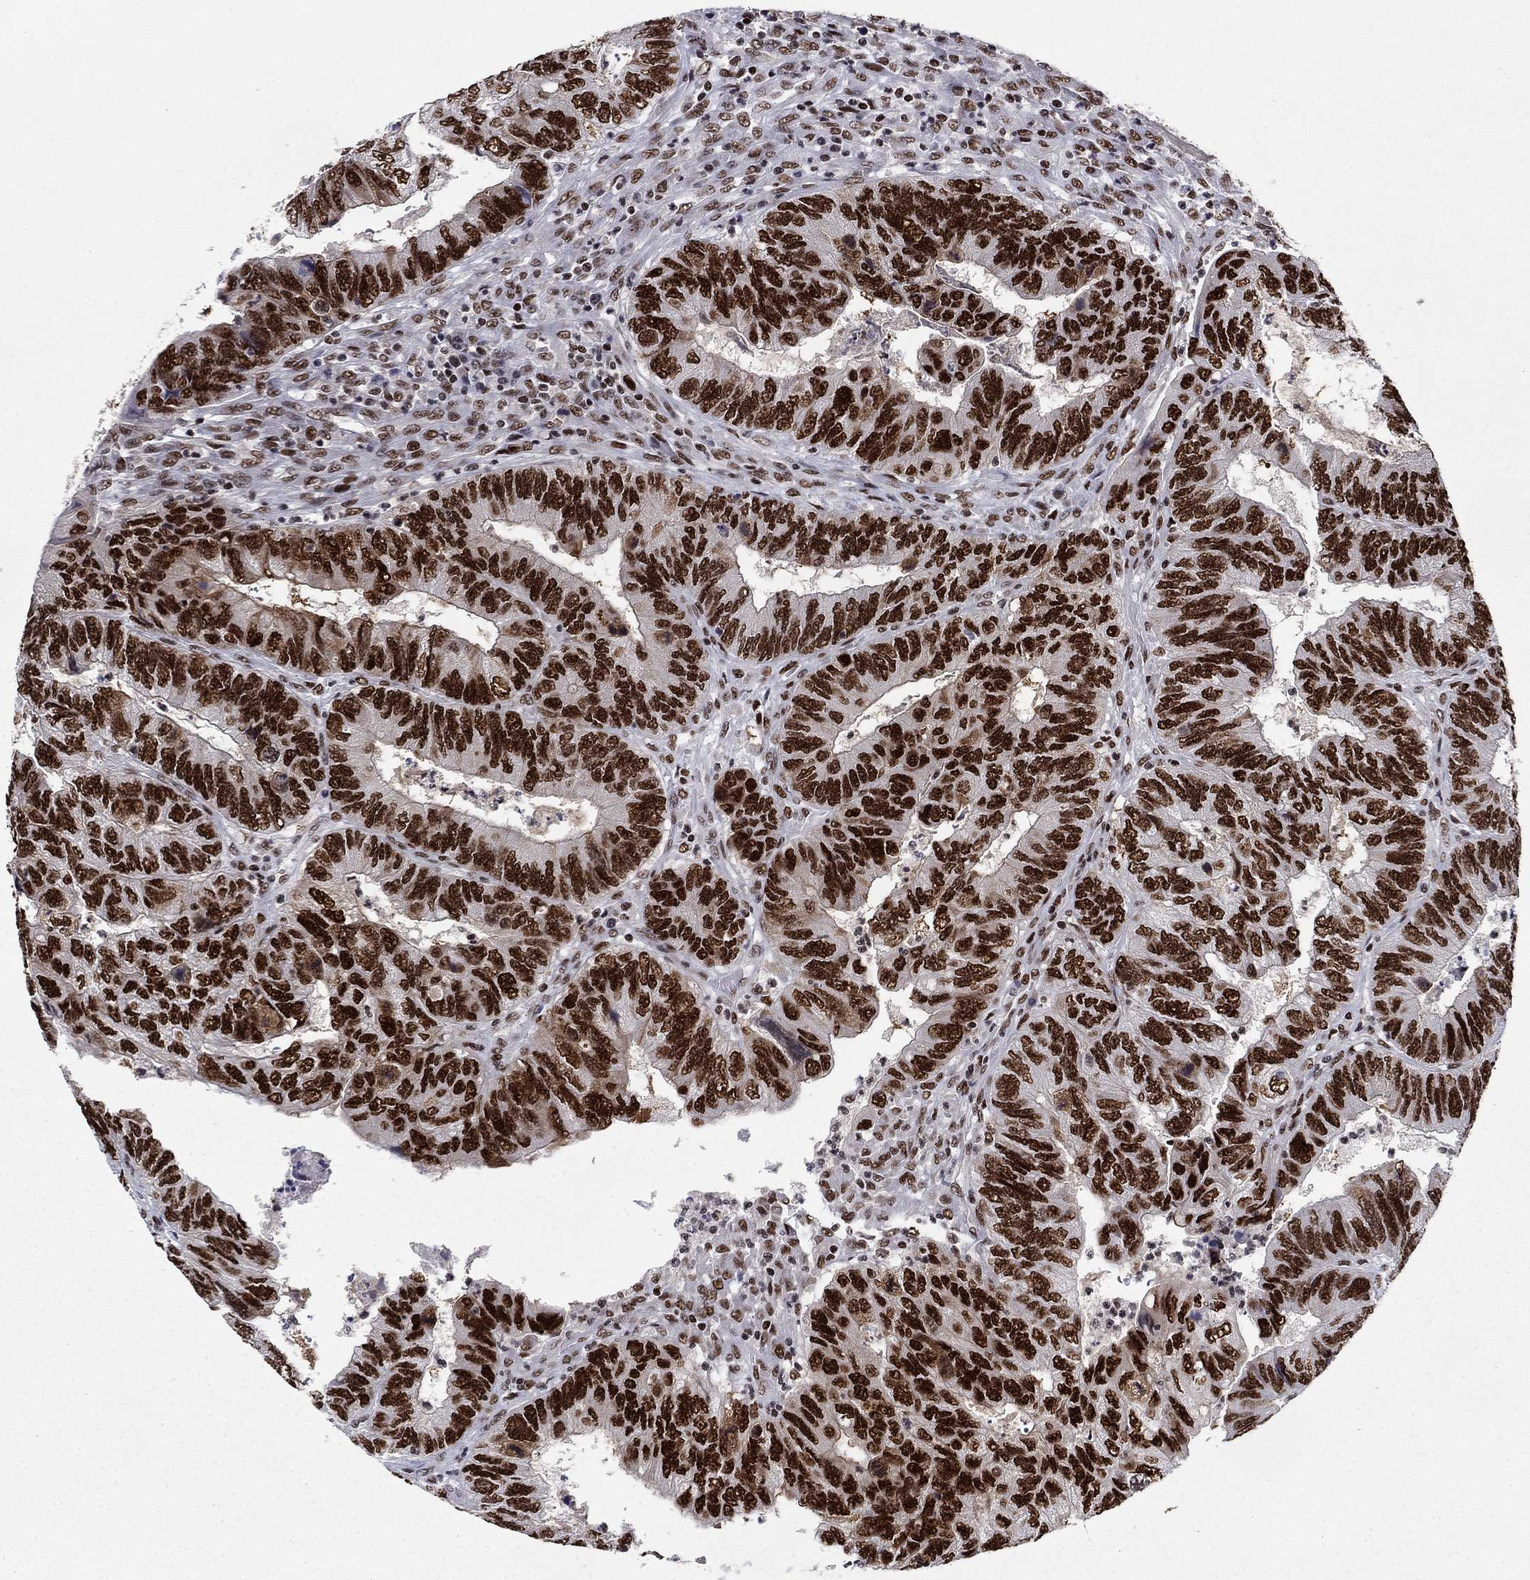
{"staining": {"intensity": "strong", "quantity": ">75%", "location": "nuclear"}, "tissue": "colorectal cancer", "cell_type": "Tumor cells", "image_type": "cancer", "snomed": [{"axis": "morphology", "description": "Adenocarcinoma, NOS"}, {"axis": "topography", "description": "Colon"}], "caption": "Immunohistochemical staining of colorectal cancer (adenocarcinoma) demonstrates high levels of strong nuclear expression in about >75% of tumor cells.", "gene": "RPRD1B", "patient": {"sex": "female", "age": 67}}